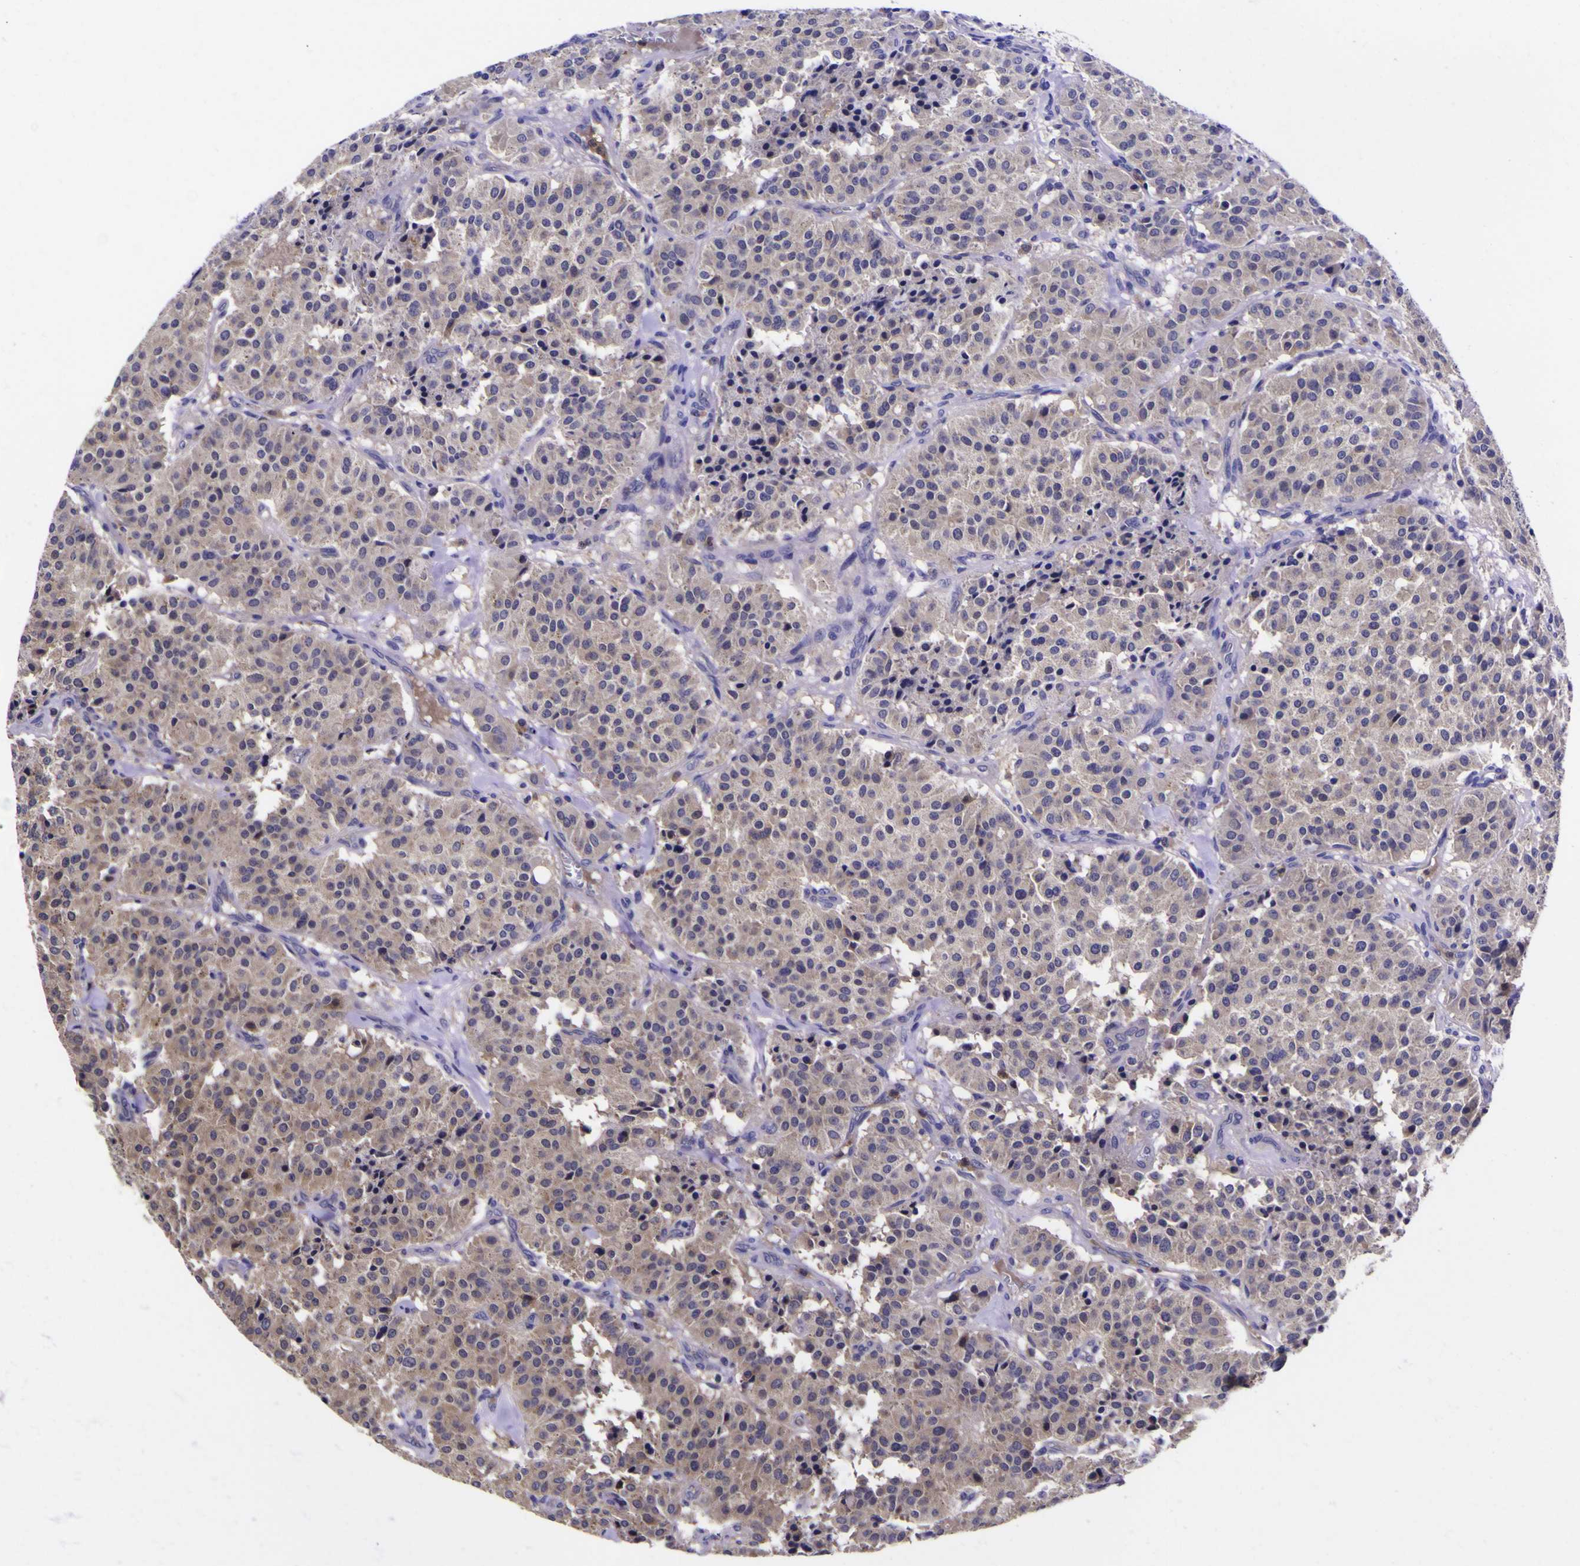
{"staining": {"intensity": "negative", "quantity": "none", "location": "none"}, "tissue": "carcinoid", "cell_type": "Tumor cells", "image_type": "cancer", "snomed": [{"axis": "morphology", "description": "Carcinoid, malignant, NOS"}, {"axis": "topography", "description": "Lung"}], "caption": "A photomicrograph of carcinoid stained for a protein exhibits no brown staining in tumor cells.", "gene": "MAPK14", "patient": {"sex": "male", "age": 30}}